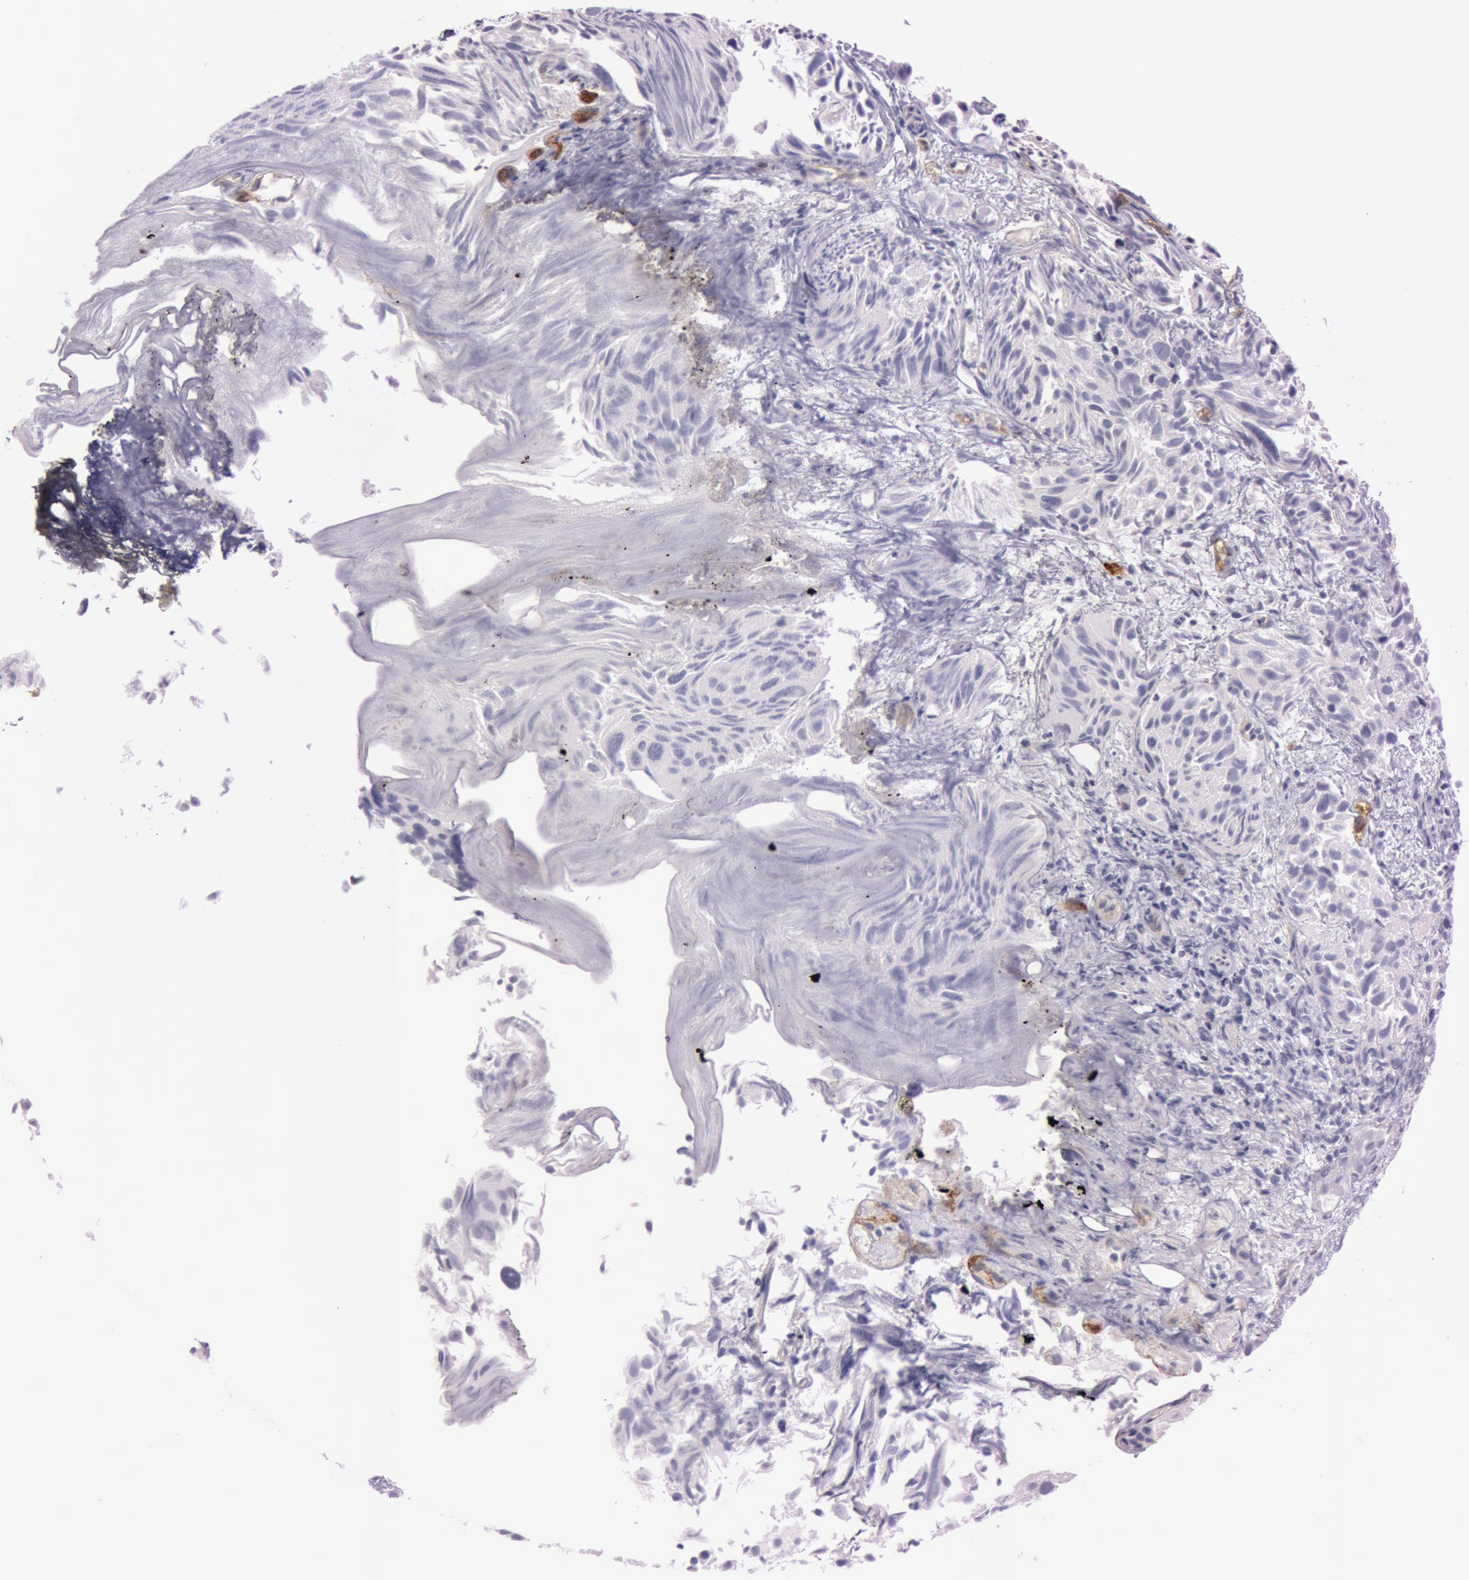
{"staining": {"intensity": "negative", "quantity": "none", "location": "none"}, "tissue": "urothelial cancer", "cell_type": "Tumor cells", "image_type": "cancer", "snomed": [{"axis": "morphology", "description": "Urothelial carcinoma, High grade"}, {"axis": "topography", "description": "Urinary bladder"}], "caption": "DAB immunohistochemical staining of urothelial carcinoma (high-grade) reveals no significant positivity in tumor cells. Nuclei are stained in blue.", "gene": "FOLH1", "patient": {"sex": "female", "age": 78}}